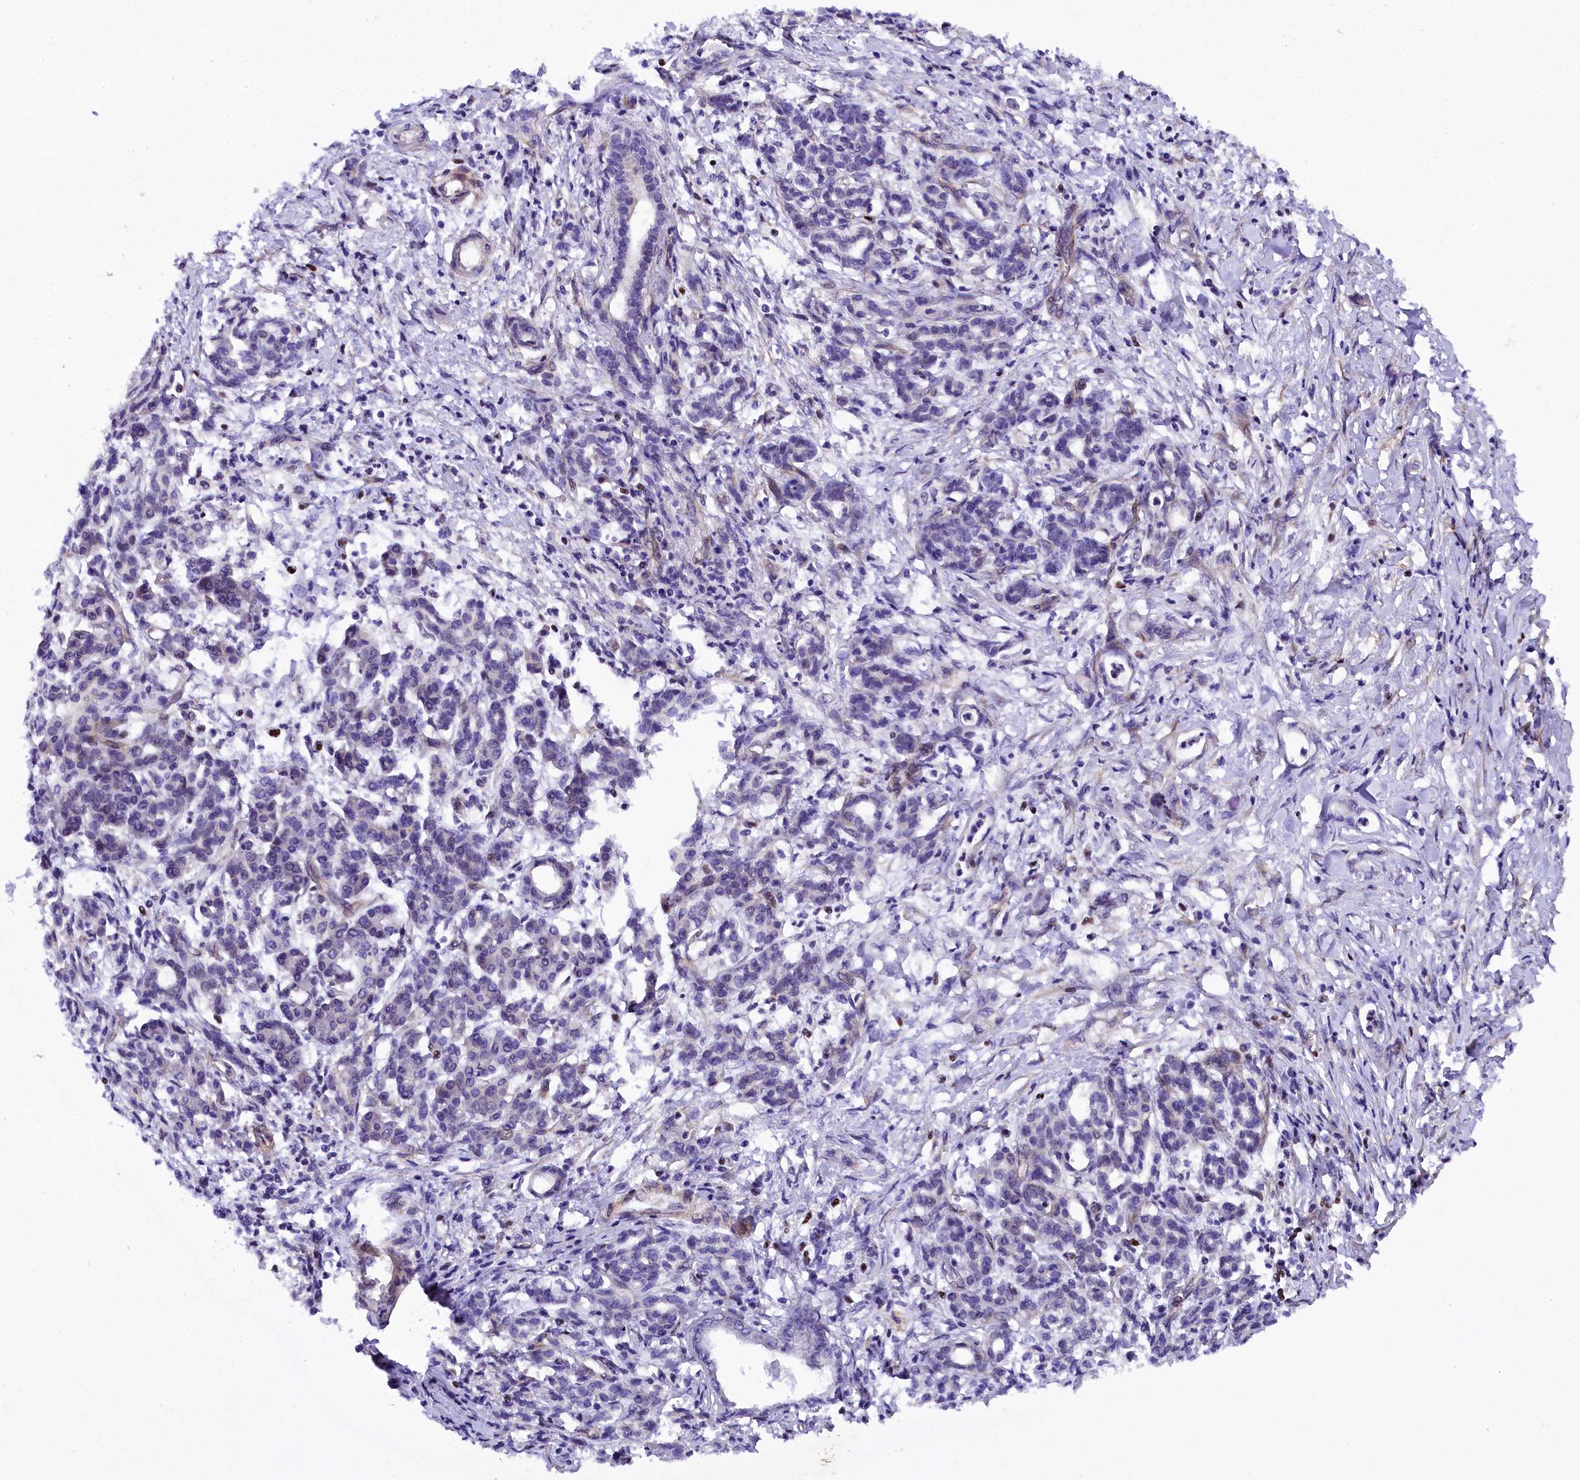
{"staining": {"intensity": "negative", "quantity": "none", "location": "none"}, "tissue": "pancreatic cancer", "cell_type": "Tumor cells", "image_type": "cancer", "snomed": [{"axis": "morphology", "description": "Adenocarcinoma, NOS"}, {"axis": "topography", "description": "Pancreas"}], "caption": "DAB (3,3'-diaminobenzidine) immunohistochemical staining of human pancreatic cancer (adenocarcinoma) displays no significant positivity in tumor cells.", "gene": "SP4", "patient": {"sex": "female", "age": 55}}